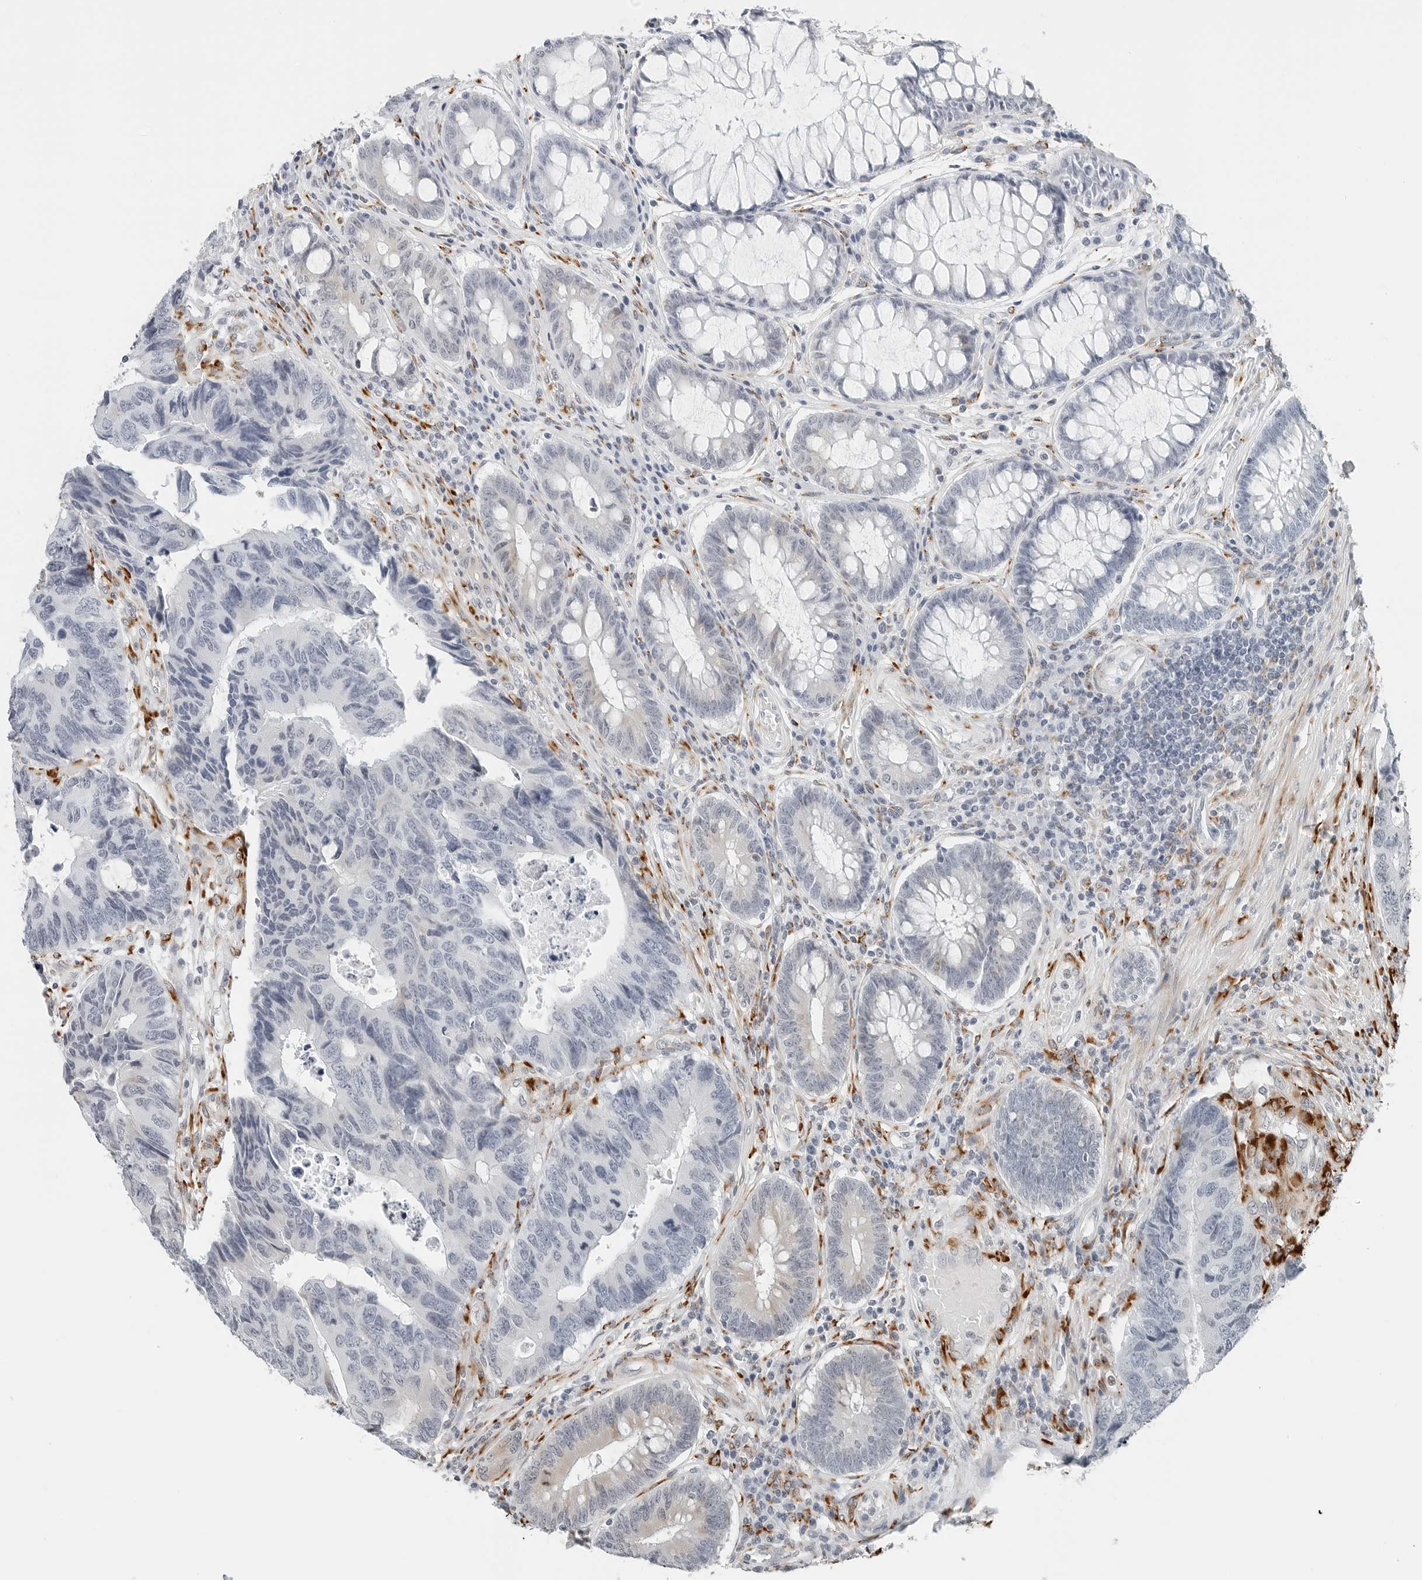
{"staining": {"intensity": "negative", "quantity": "none", "location": "none"}, "tissue": "colorectal cancer", "cell_type": "Tumor cells", "image_type": "cancer", "snomed": [{"axis": "morphology", "description": "Adenocarcinoma, NOS"}, {"axis": "topography", "description": "Rectum"}], "caption": "This is an IHC histopathology image of human colorectal cancer. There is no positivity in tumor cells.", "gene": "P4HA2", "patient": {"sex": "male", "age": 84}}